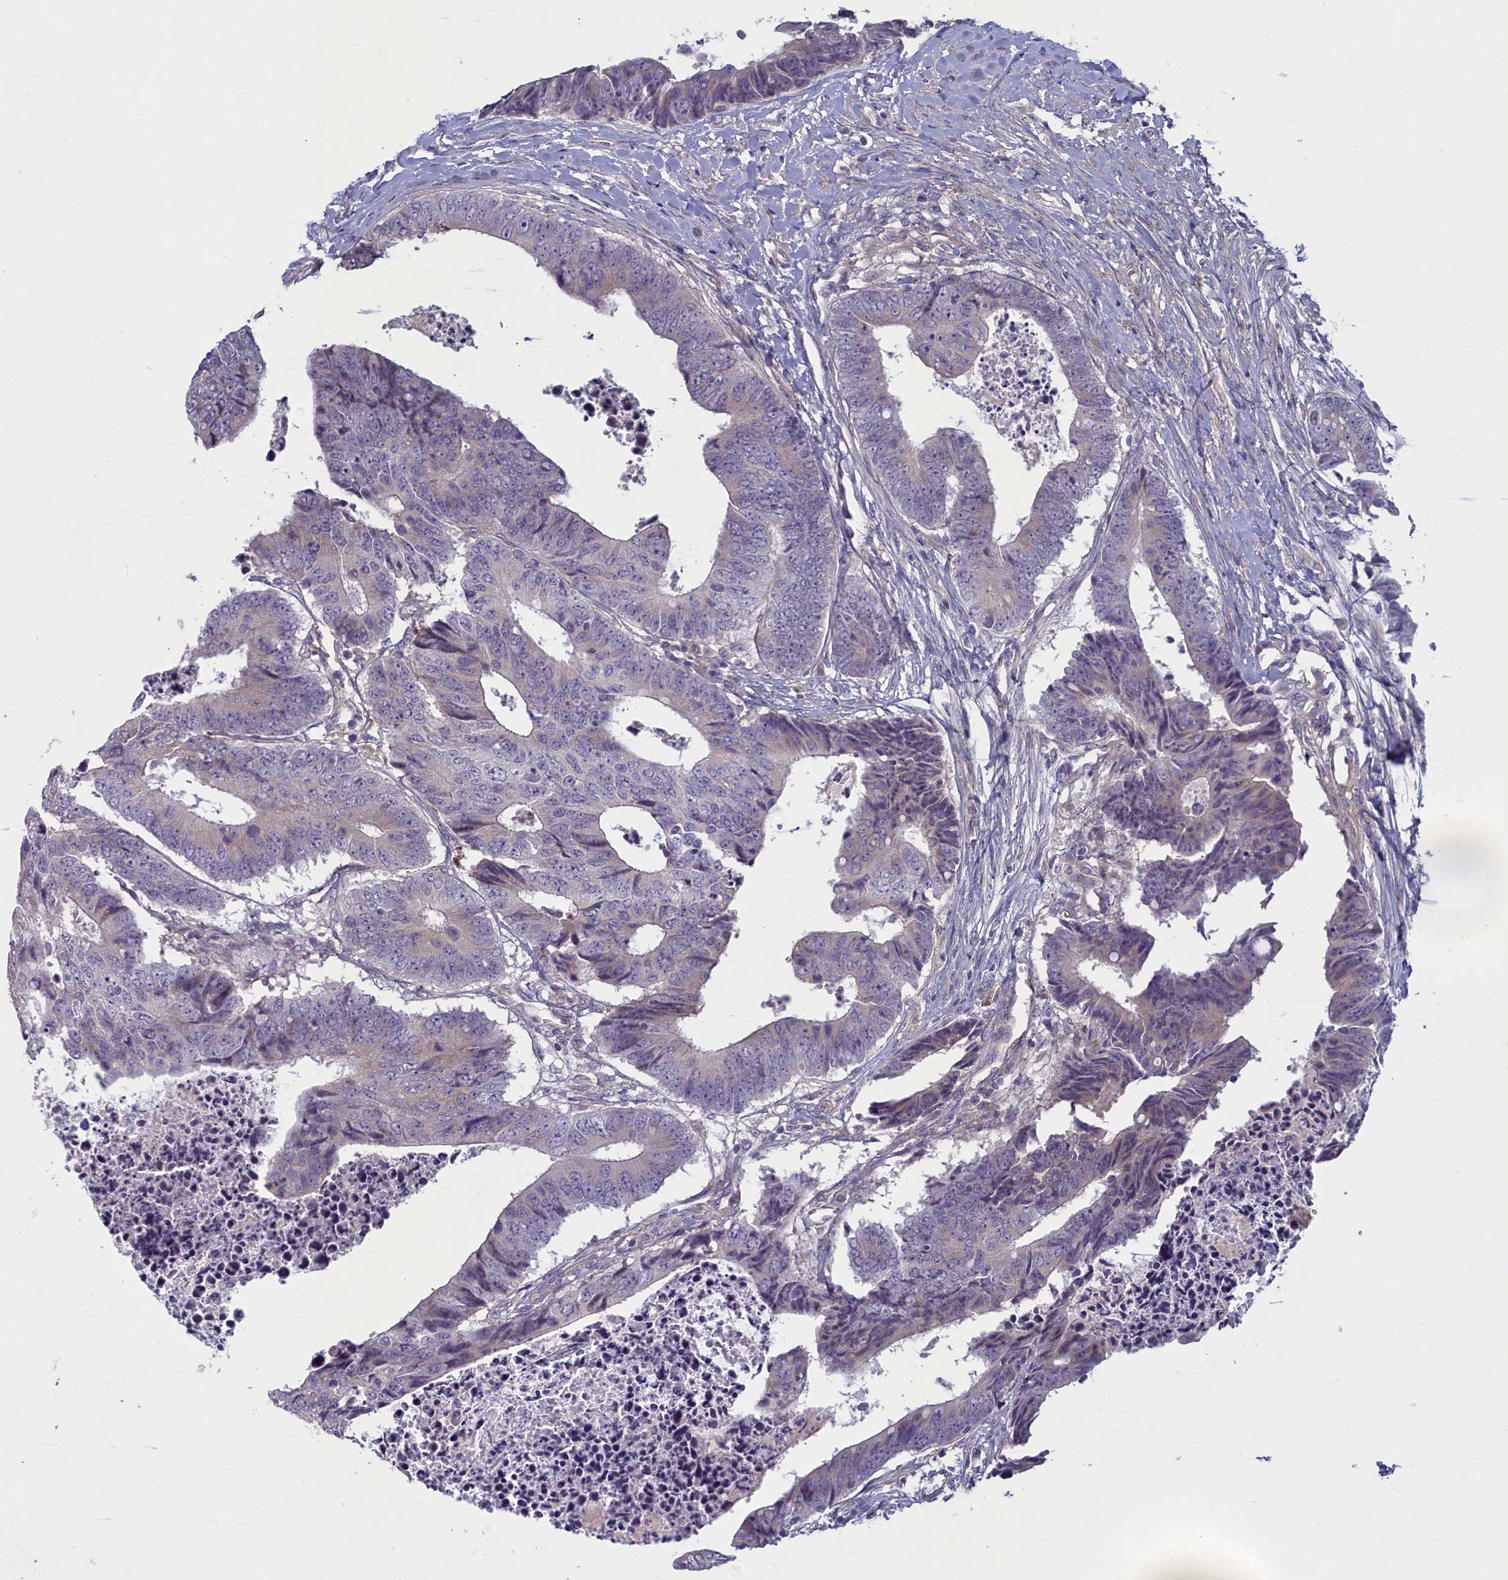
{"staining": {"intensity": "negative", "quantity": "none", "location": "none"}, "tissue": "colorectal cancer", "cell_type": "Tumor cells", "image_type": "cancer", "snomed": [{"axis": "morphology", "description": "Adenocarcinoma, NOS"}, {"axis": "topography", "description": "Rectum"}], "caption": "Immunohistochemical staining of human colorectal cancer (adenocarcinoma) shows no significant positivity in tumor cells. The staining is performed using DAB brown chromogen with nuclei counter-stained in using hematoxylin.", "gene": "PLEKHG6", "patient": {"sex": "male", "age": 84}}